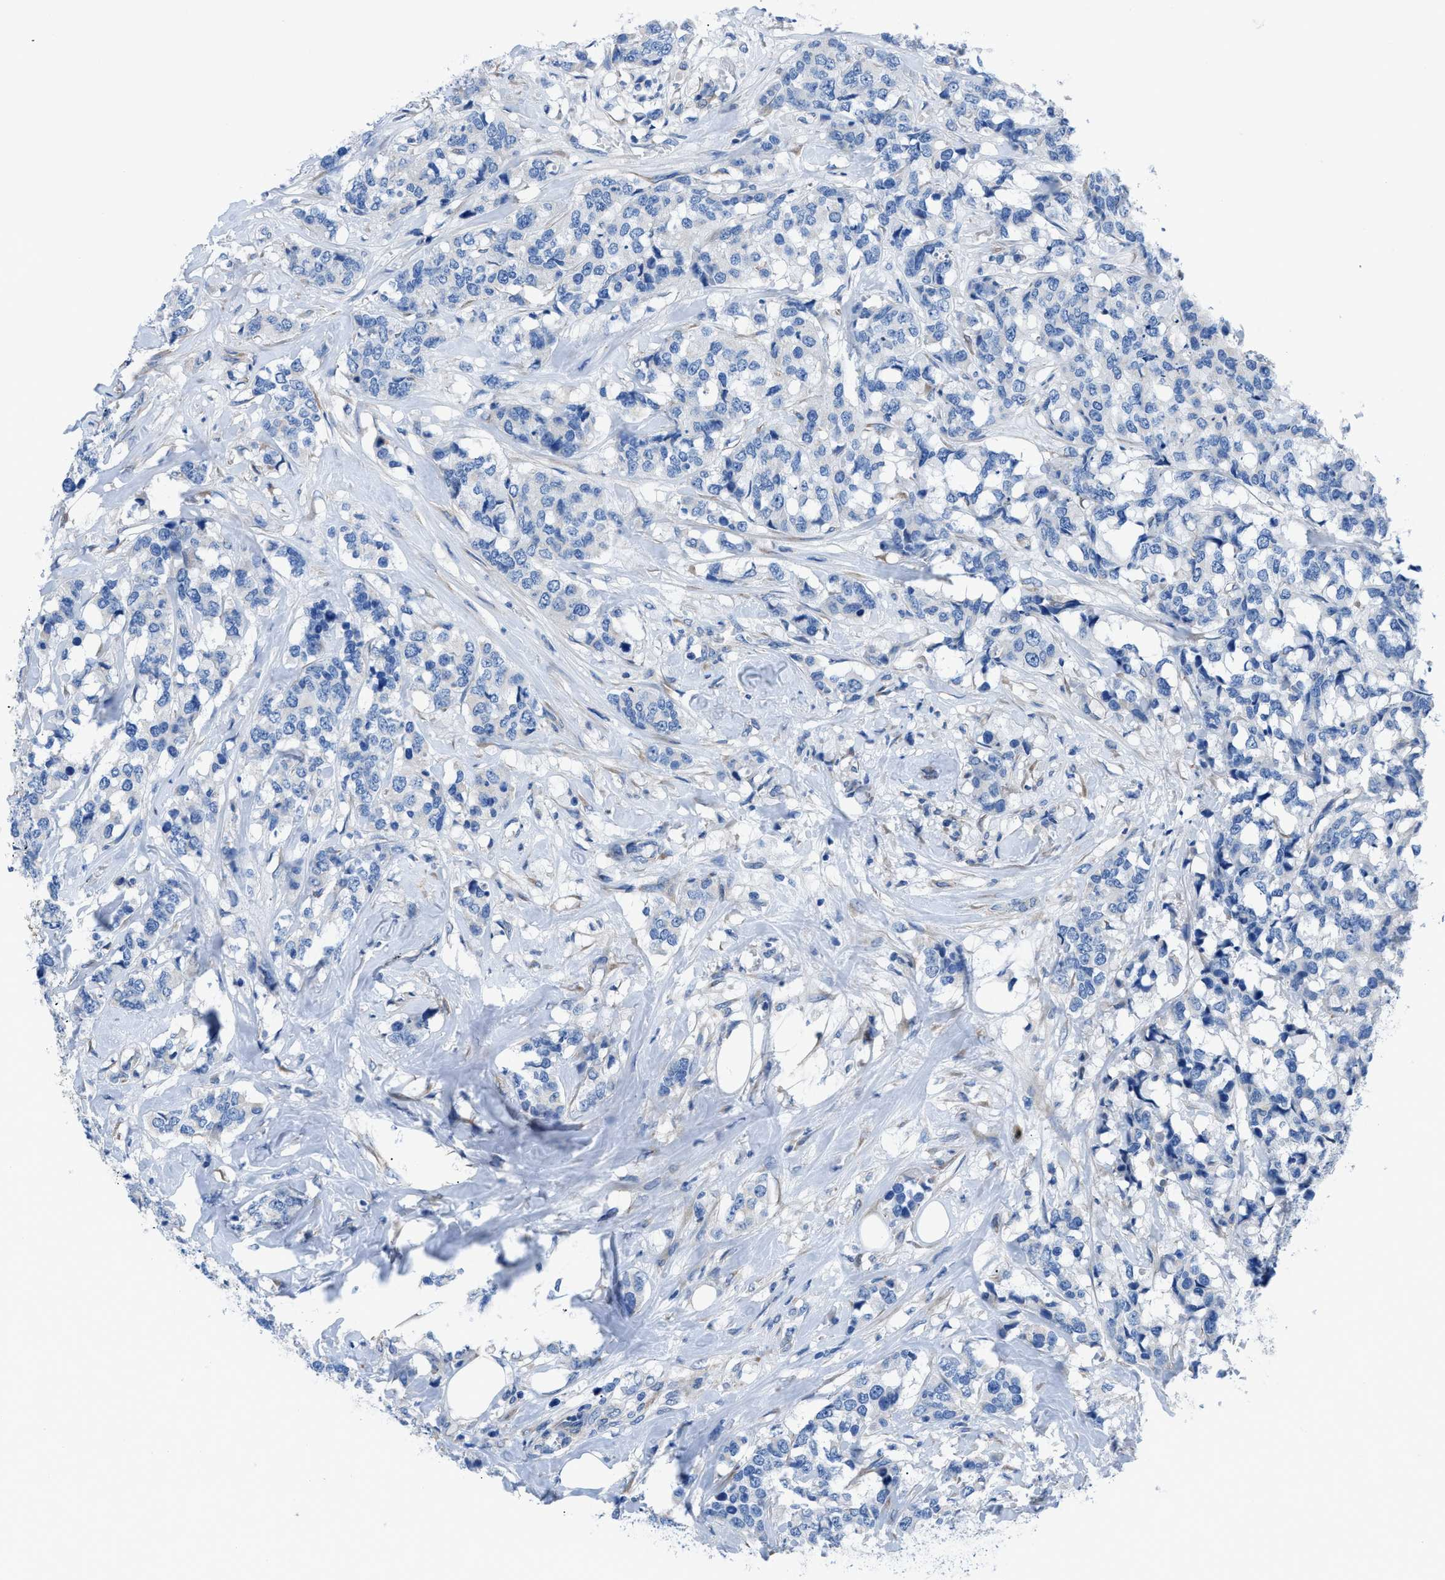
{"staining": {"intensity": "negative", "quantity": "none", "location": "none"}, "tissue": "breast cancer", "cell_type": "Tumor cells", "image_type": "cancer", "snomed": [{"axis": "morphology", "description": "Lobular carcinoma"}, {"axis": "topography", "description": "Breast"}], "caption": "Breast lobular carcinoma stained for a protein using immunohistochemistry exhibits no expression tumor cells.", "gene": "ITPR1", "patient": {"sex": "female", "age": 59}}